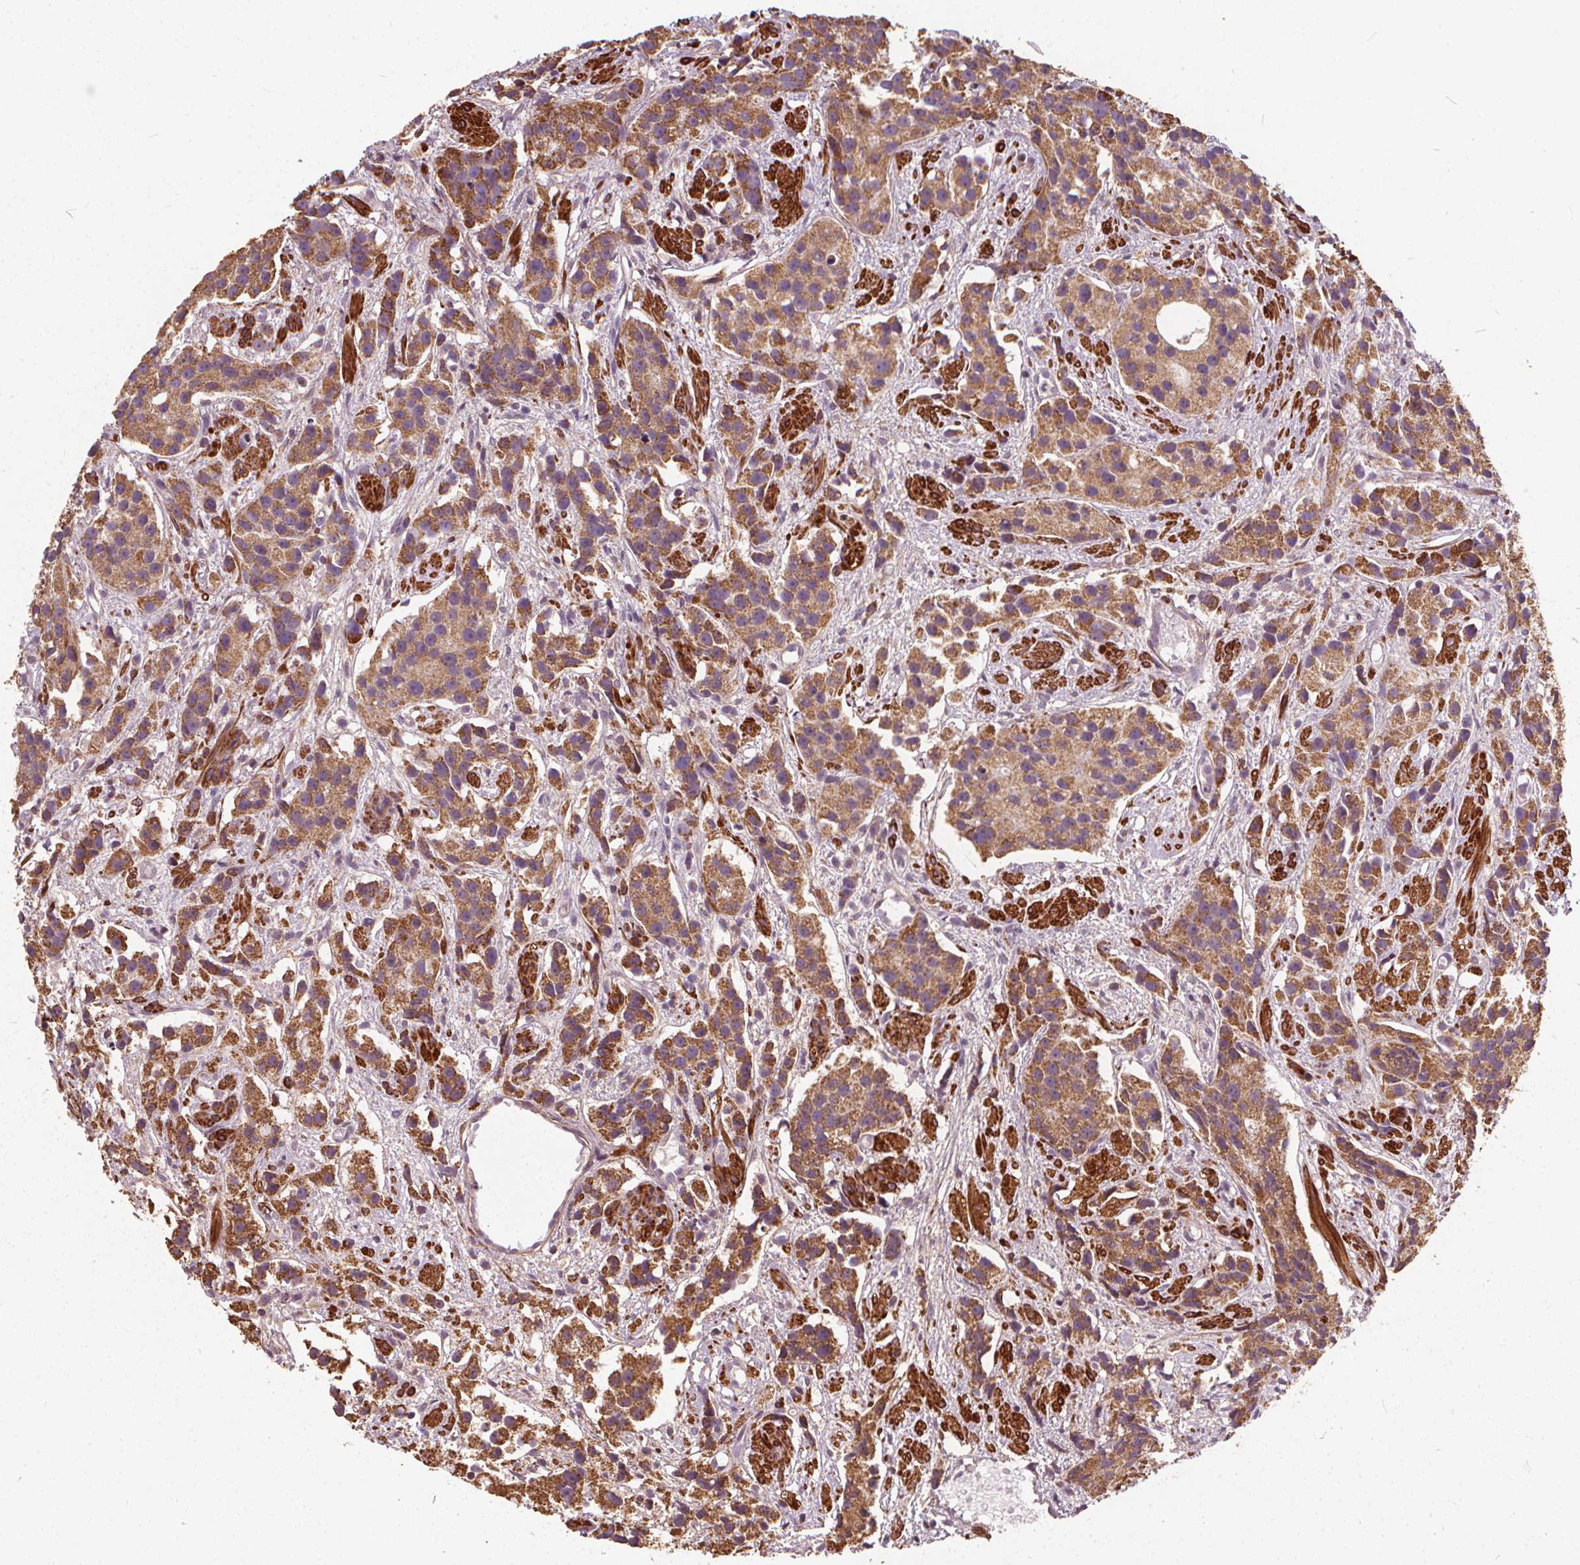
{"staining": {"intensity": "moderate", "quantity": ">75%", "location": "cytoplasmic/membranous"}, "tissue": "prostate cancer", "cell_type": "Tumor cells", "image_type": "cancer", "snomed": [{"axis": "morphology", "description": "Adenocarcinoma, High grade"}, {"axis": "topography", "description": "Prostate"}], "caption": "DAB immunohistochemical staining of prostate adenocarcinoma (high-grade) displays moderate cytoplasmic/membranous protein positivity in about >75% of tumor cells.", "gene": "ORAI2", "patient": {"sex": "male", "age": 68}}